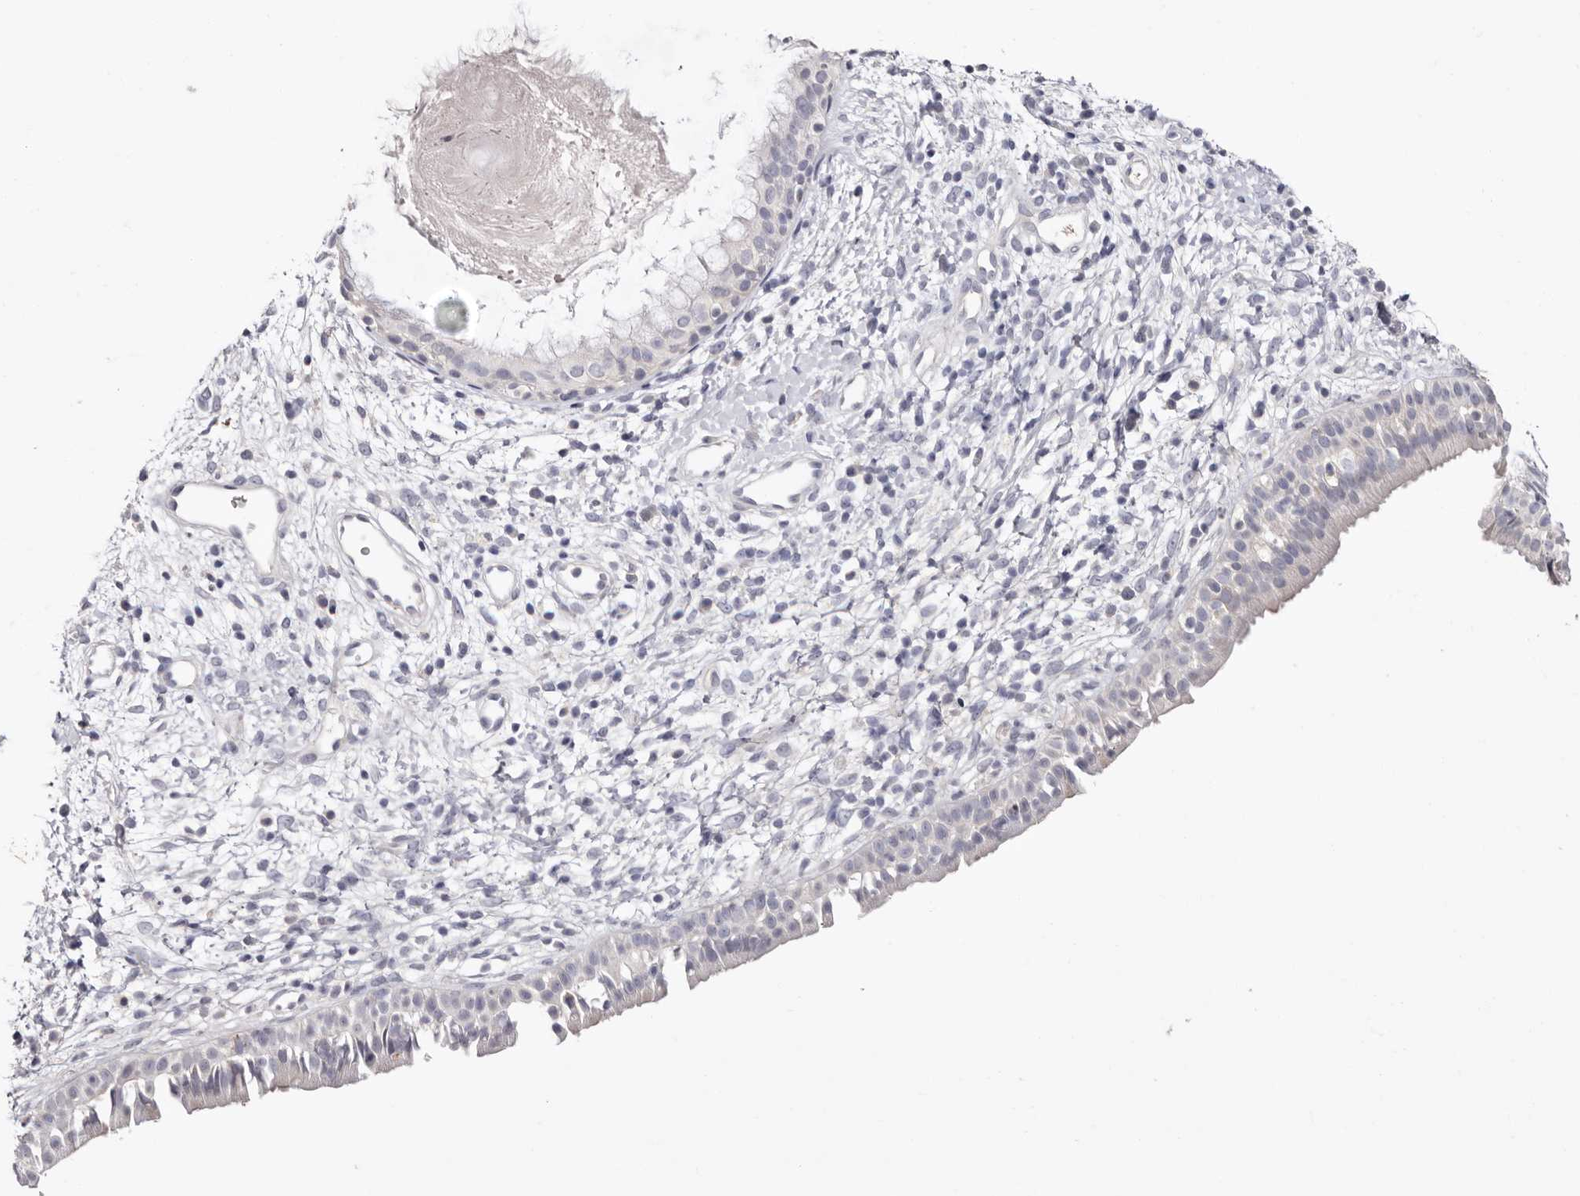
{"staining": {"intensity": "negative", "quantity": "none", "location": "none"}, "tissue": "nasopharynx", "cell_type": "Respiratory epithelial cells", "image_type": "normal", "snomed": [{"axis": "morphology", "description": "Normal tissue, NOS"}, {"axis": "topography", "description": "Nasopharynx"}], "caption": "An image of human nasopharynx is negative for staining in respiratory epithelial cells. (DAB IHC visualized using brightfield microscopy, high magnification).", "gene": "LMLN", "patient": {"sex": "male", "age": 22}}